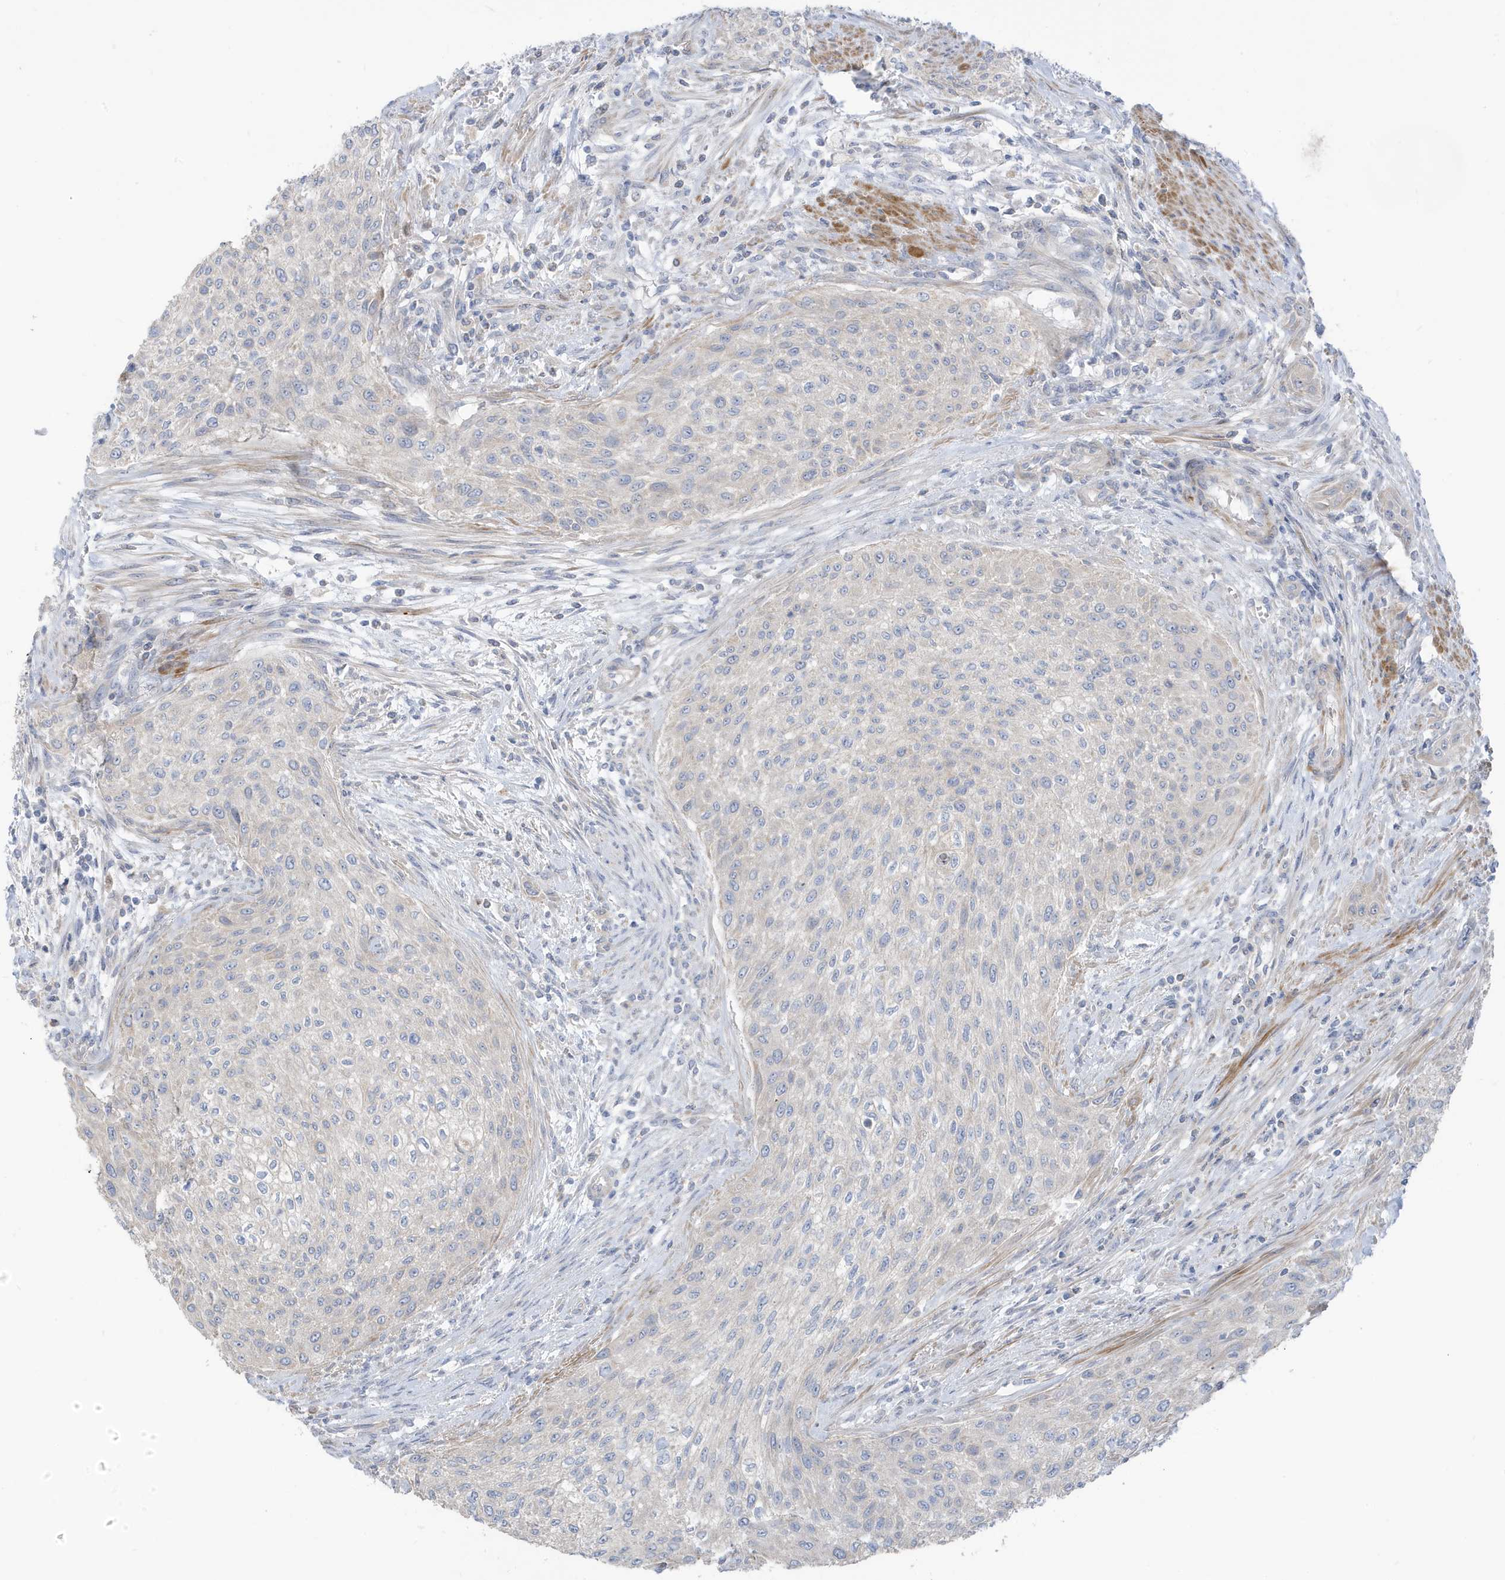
{"staining": {"intensity": "negative", "quantity": "none", "location": "none"}, "tissue": "urothelial cancer", "cell_type": "Tumor cells", "image_type": "cancer", "snomed": [{"axis": "morphology", "description": "Urothelial carcinoma, High grade"}, {"axis": "topography", "description": "Urinary bladder"}], "caption": "Immunohistochemistry image of high-grade urothelial carcinoma stained for a protein (brown), which exhibits no staining in tumor cells.", "gene": "ATP13A5", "patient": {"sex": "male", "age": 35}}